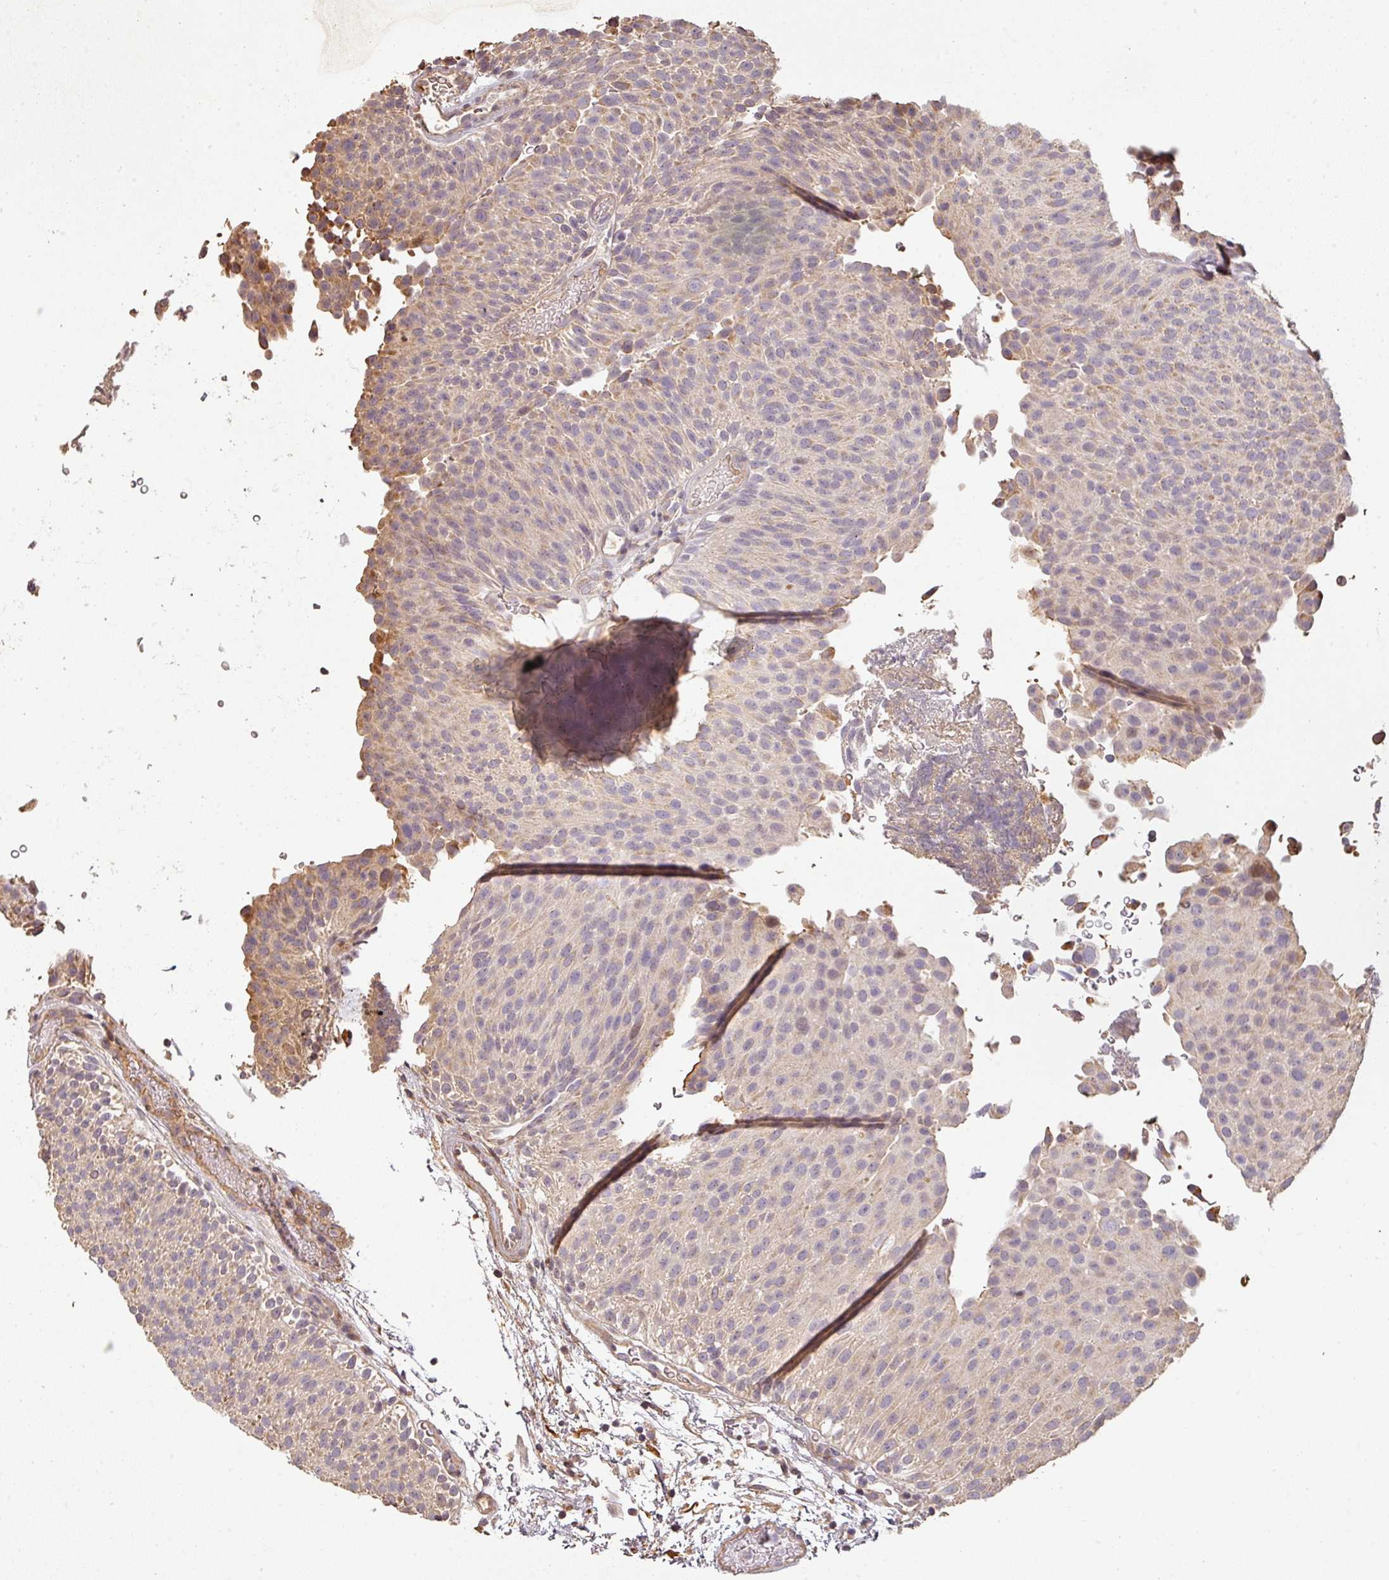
{"staining": {"intensity": "moderate", "quantity": "<25%", "location": "cytoplasmic/membranous"}, "tissue": "urothelial cancer", "cell_type": "Tumor cells", "image_type": "cancer", "snomed": [{"axis": "morphology", "description": "Urothelial carcinoma, Low grade"}, {"axis": "topography", "description": "Urinary bladder"}], "caption": "Moderate cytoplasmic/membranous expression is identified in approximately <25% of tumor cells in urothelial cancer. Immunohistochemistry (ihc) stains the protein in brown and the nuclei are stained blue.", "gene": "BPIFB3", "patient": {"sex": "male", "age": 78}}